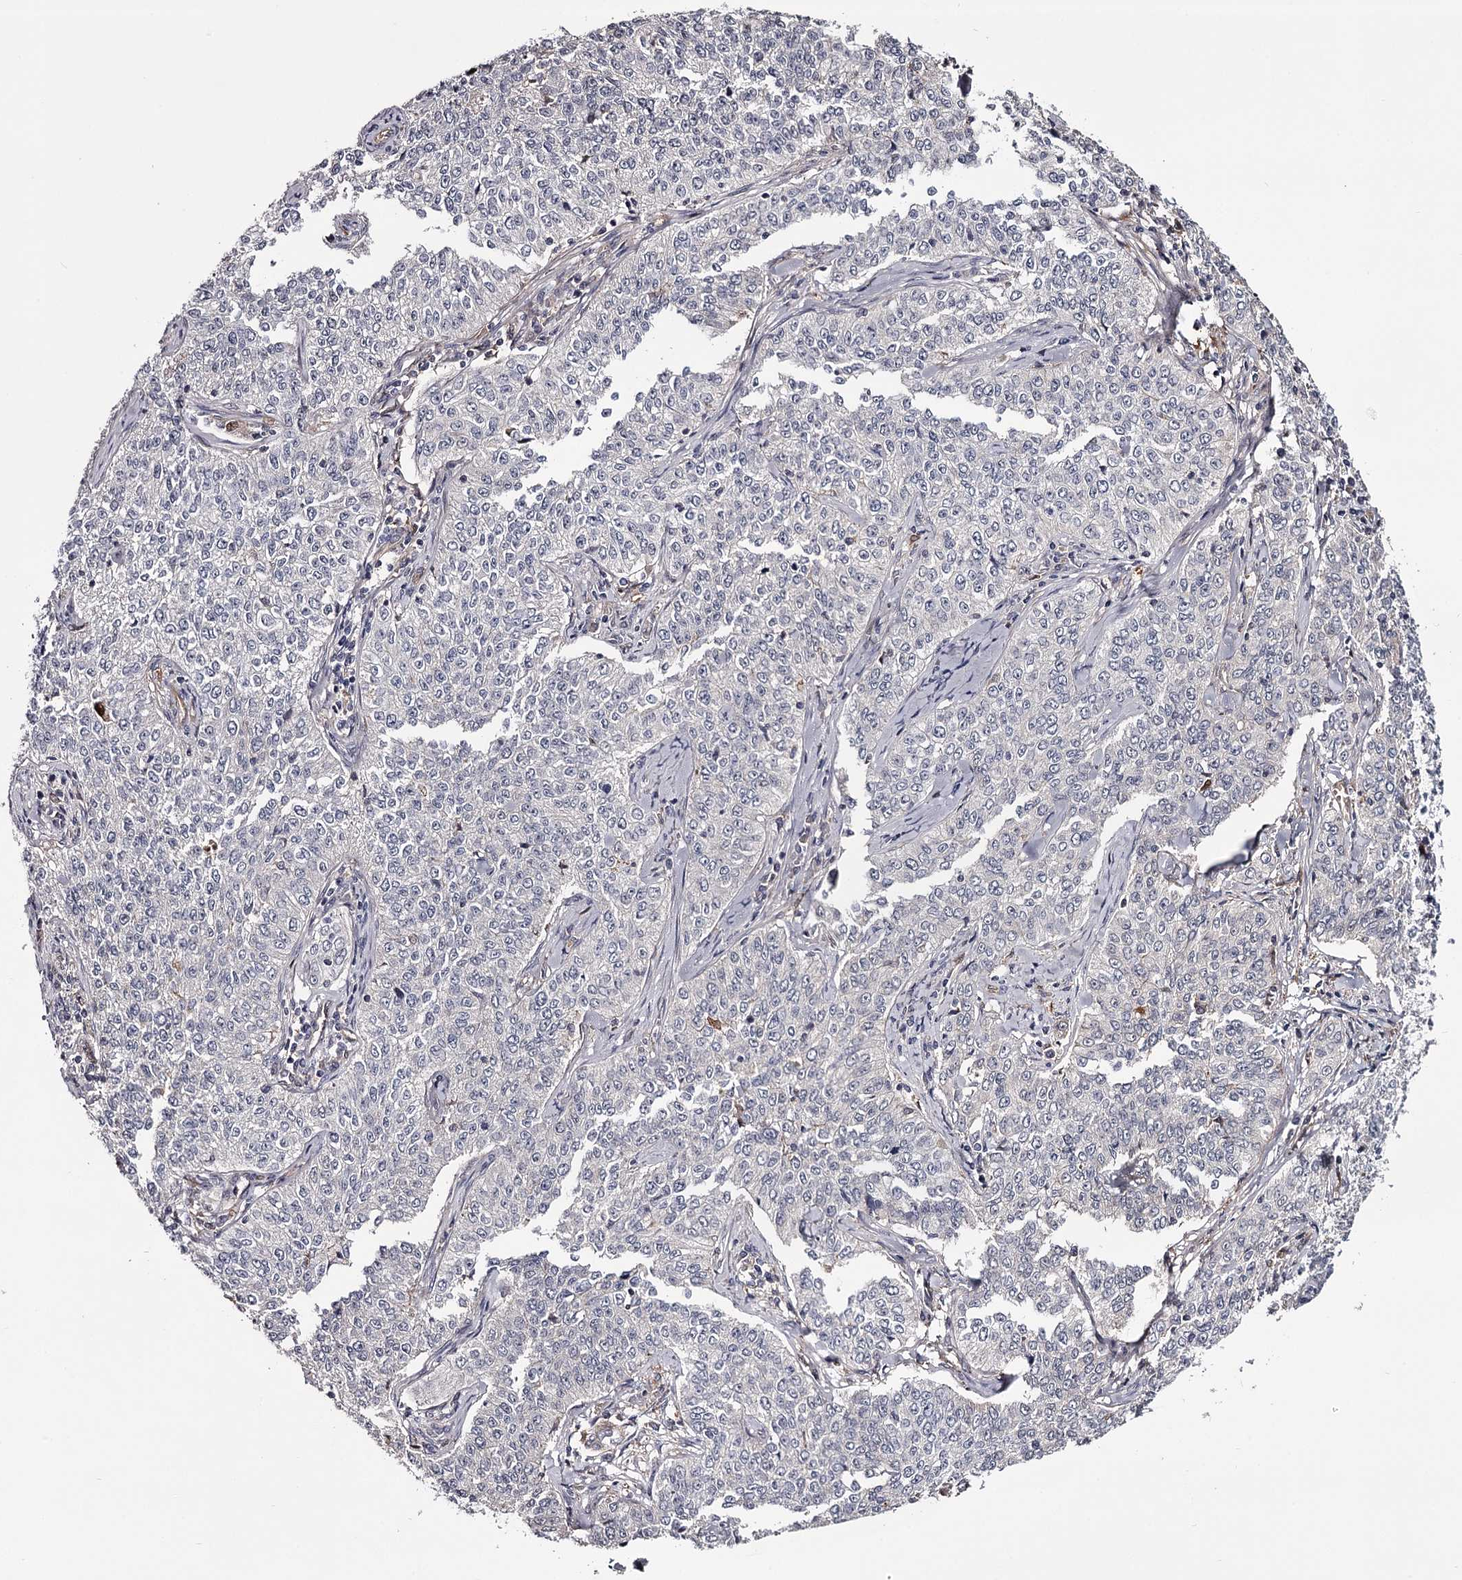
{"staining": {"intensity": "negative", "quantity": "none", "location": "none"}, "tissue": "cervical cancer", "cell_type": "Tumor cells", "image_type": "cancer", "snomed": [{"axis": "morphology", "description": "Squamous cell carcinoma, NOS"}, {"axis": "topography", "description": "Cervix"}], "caption": "Cervical squamous cell carcinoma stained for a protein using immunohistochemistry (IHC) demonstrates no staining tumor cells.", "gene": "GSTO1", "patient": {"sex": "female", "age": 35}}